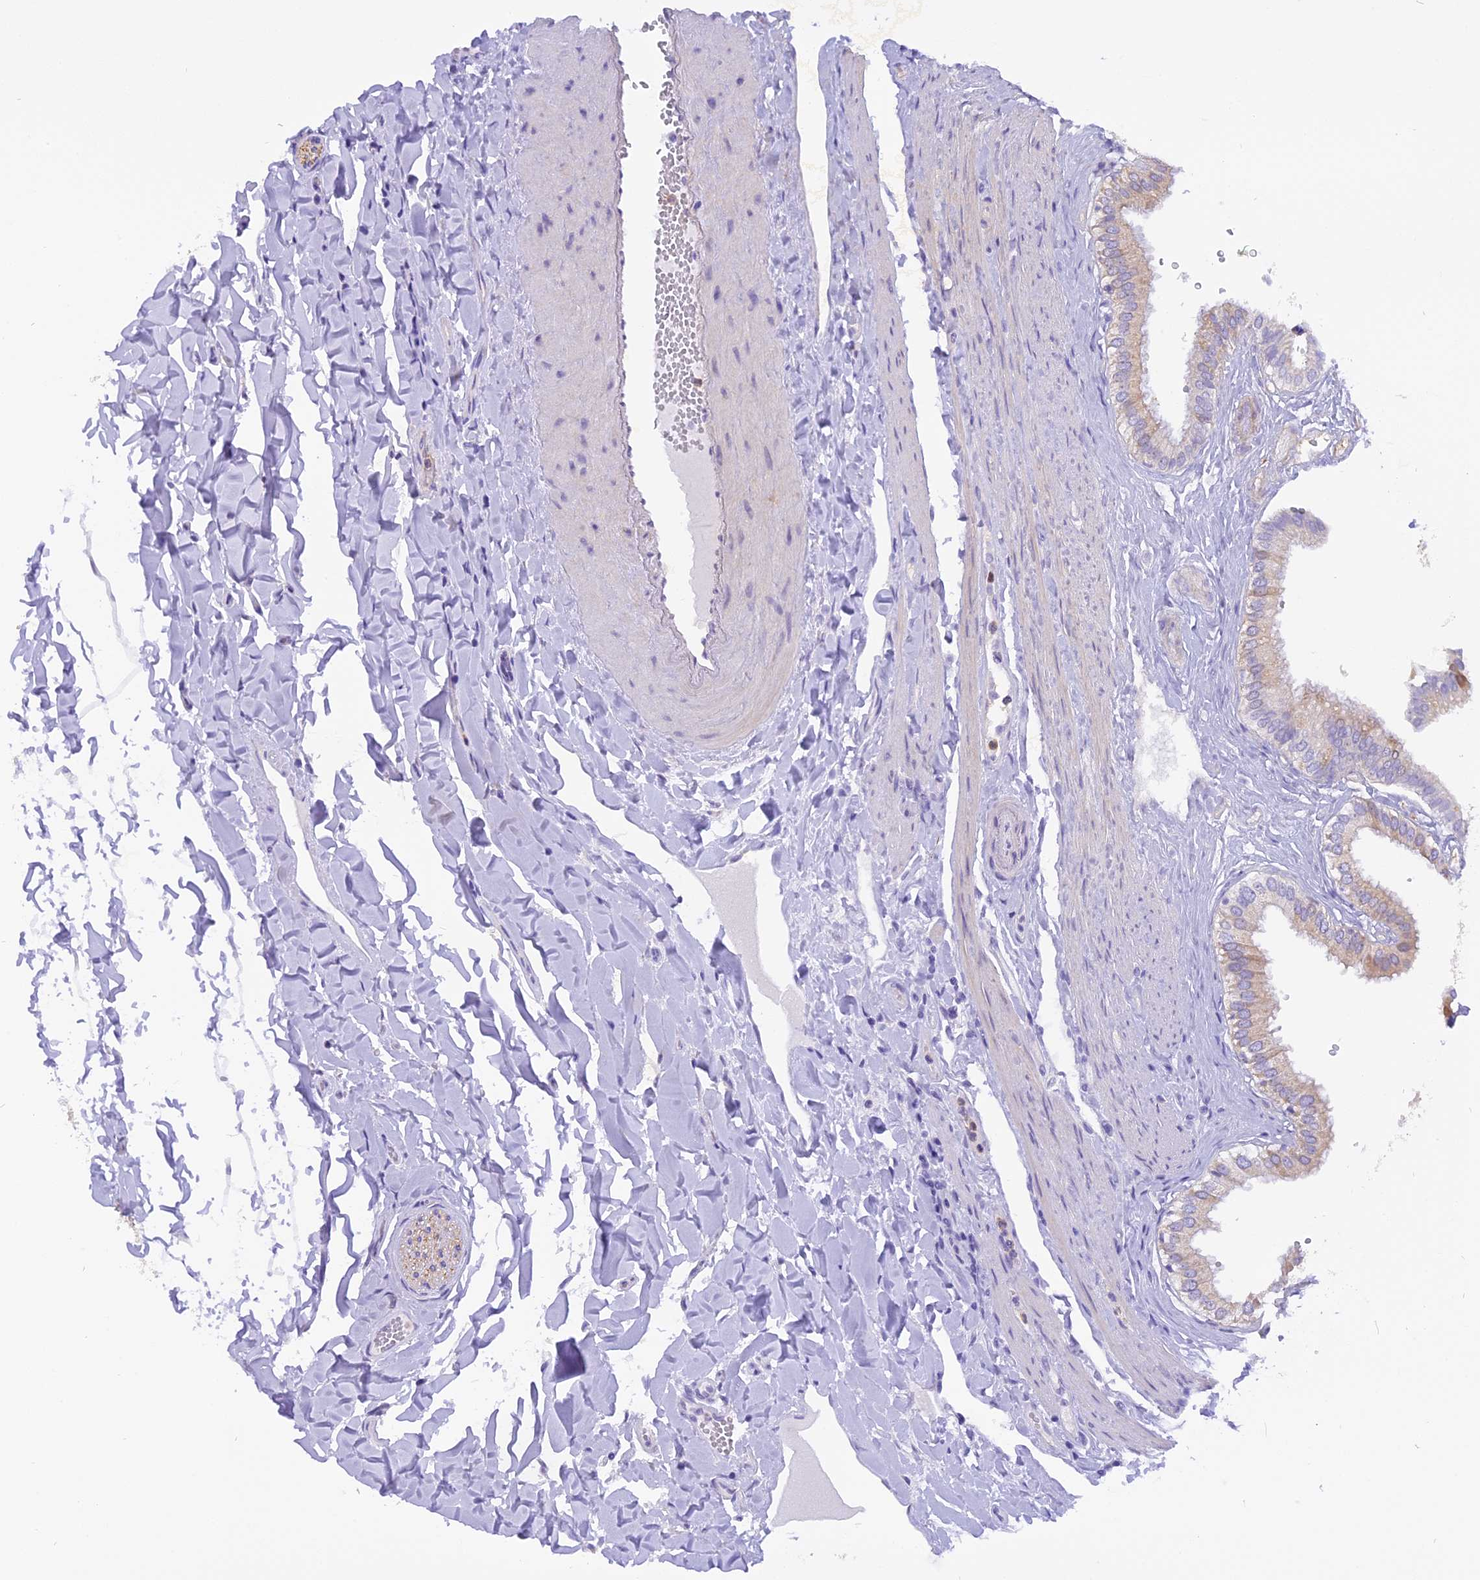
{"staining": {"intensity": "moderate", "quantity": "<25%", "location": "cytoplasmic/membranous"}, "tissue": "gallbladder", "cell_type": "Glandular cells", "image_type": "normal", "snomed": [{"axis": "morphology", "description": "Normal tissue, NOS"}, {"axis": "topography", "description": "Gallbladder"}], "caption": "Moderate cytoplasmic/membranous positivity is present in approximately <25% of glandular cells in benign gallbladder.", "gene": "TRIM3", "patient": {"sex": "female", "age": 61}}